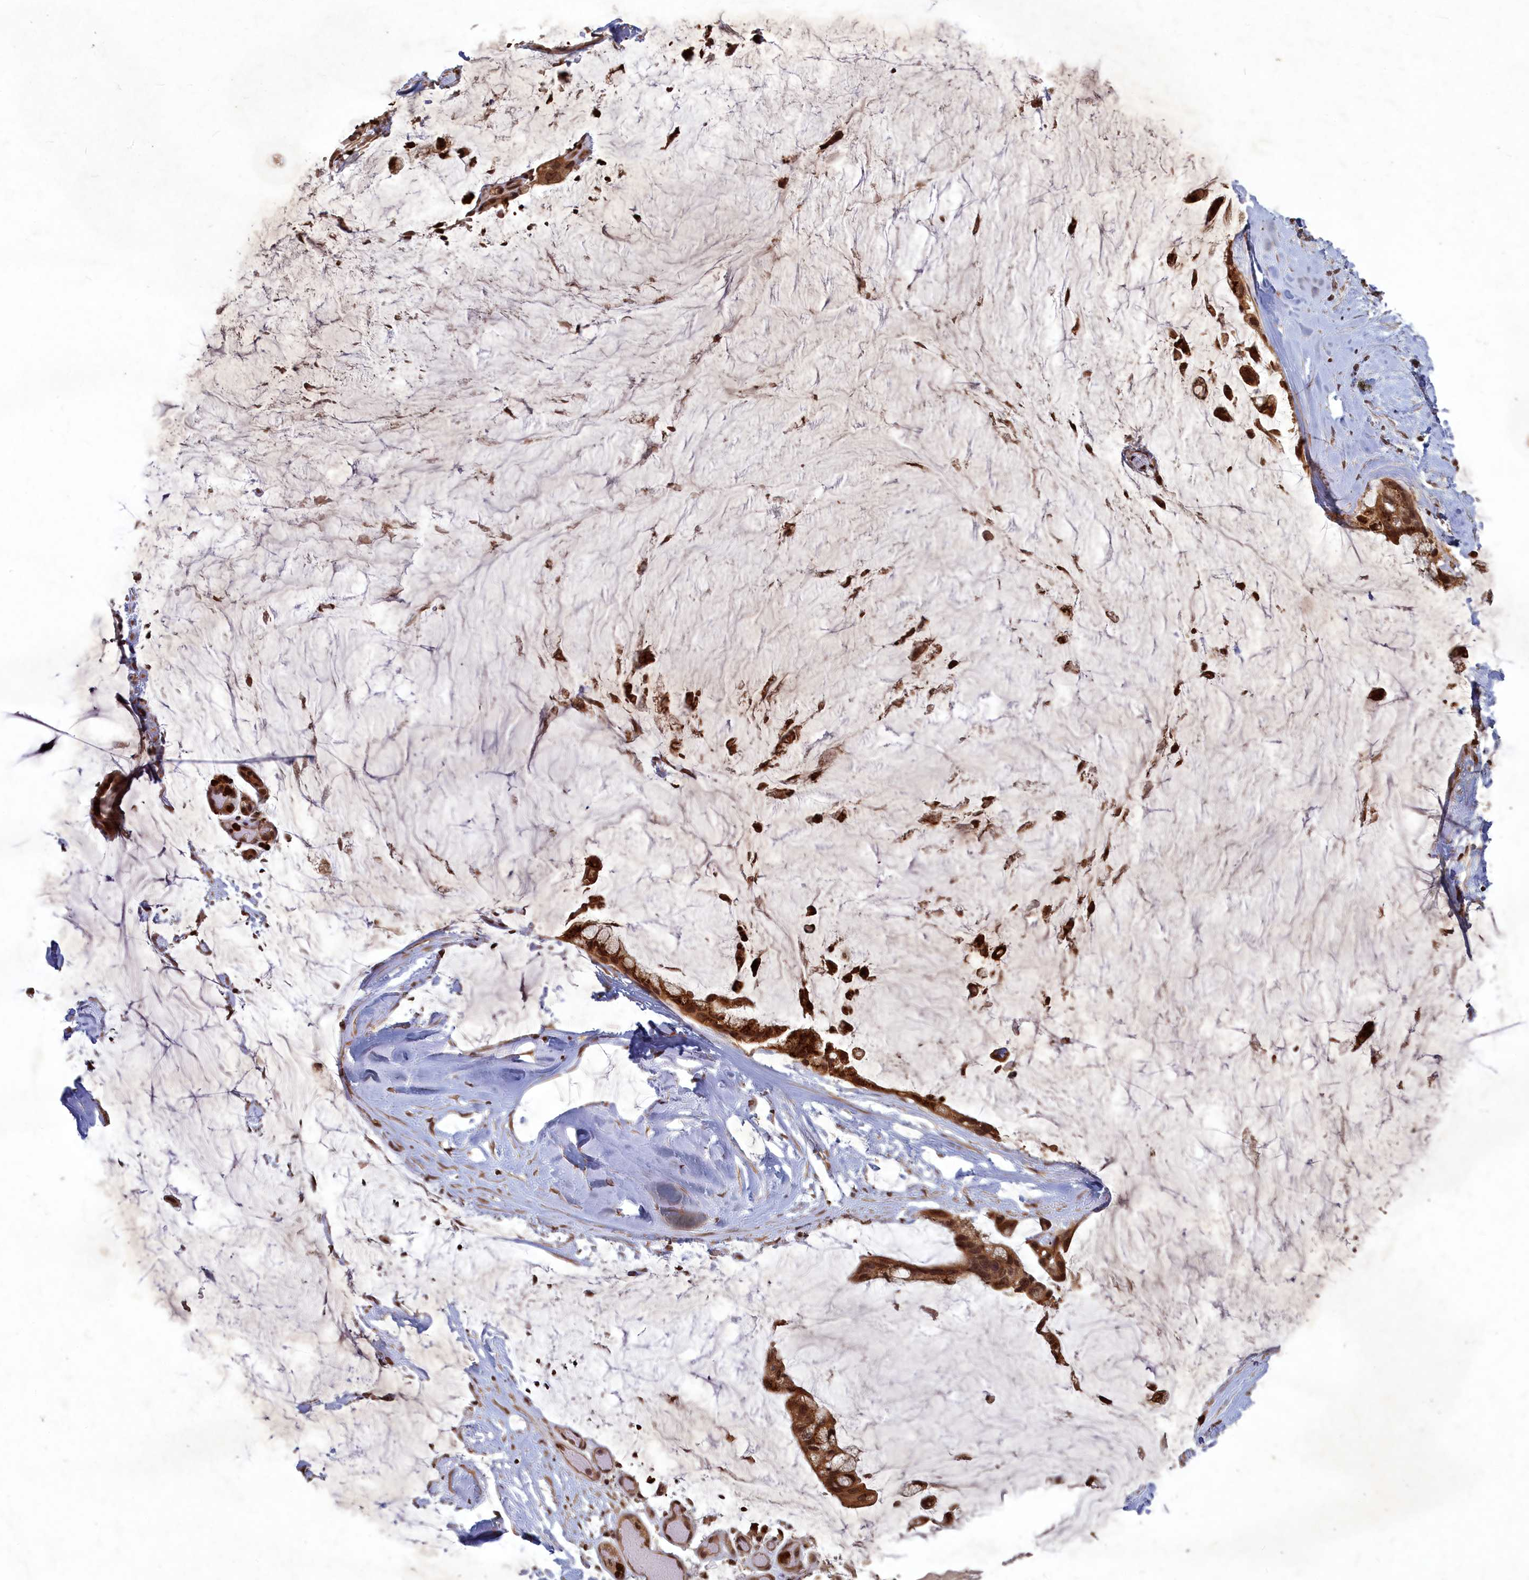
{"staining": {"intensity": "strong", "quantity": ">75%", "location": "cytoplasmic/membranous,nuclear"}, "tissue": "ovarian cancer", "cell_type": "Tumor cells", "image_type": "cancer", "snomed": [{"axis": "morphology", "description": "Cystadenocarcinoma, mucinous, NOS"}, {"axis": "topography", "description": "Ovary"}], "caption": "IHC (DAB) staining of ovarian mucinous cystadenocarcinoma exhibits strong cytoplasmic/membranous and nuclear protein expression in about >75% of tumor cells.", "gene": "SRMS", "patient": {"sex": "female", "age": 39}}